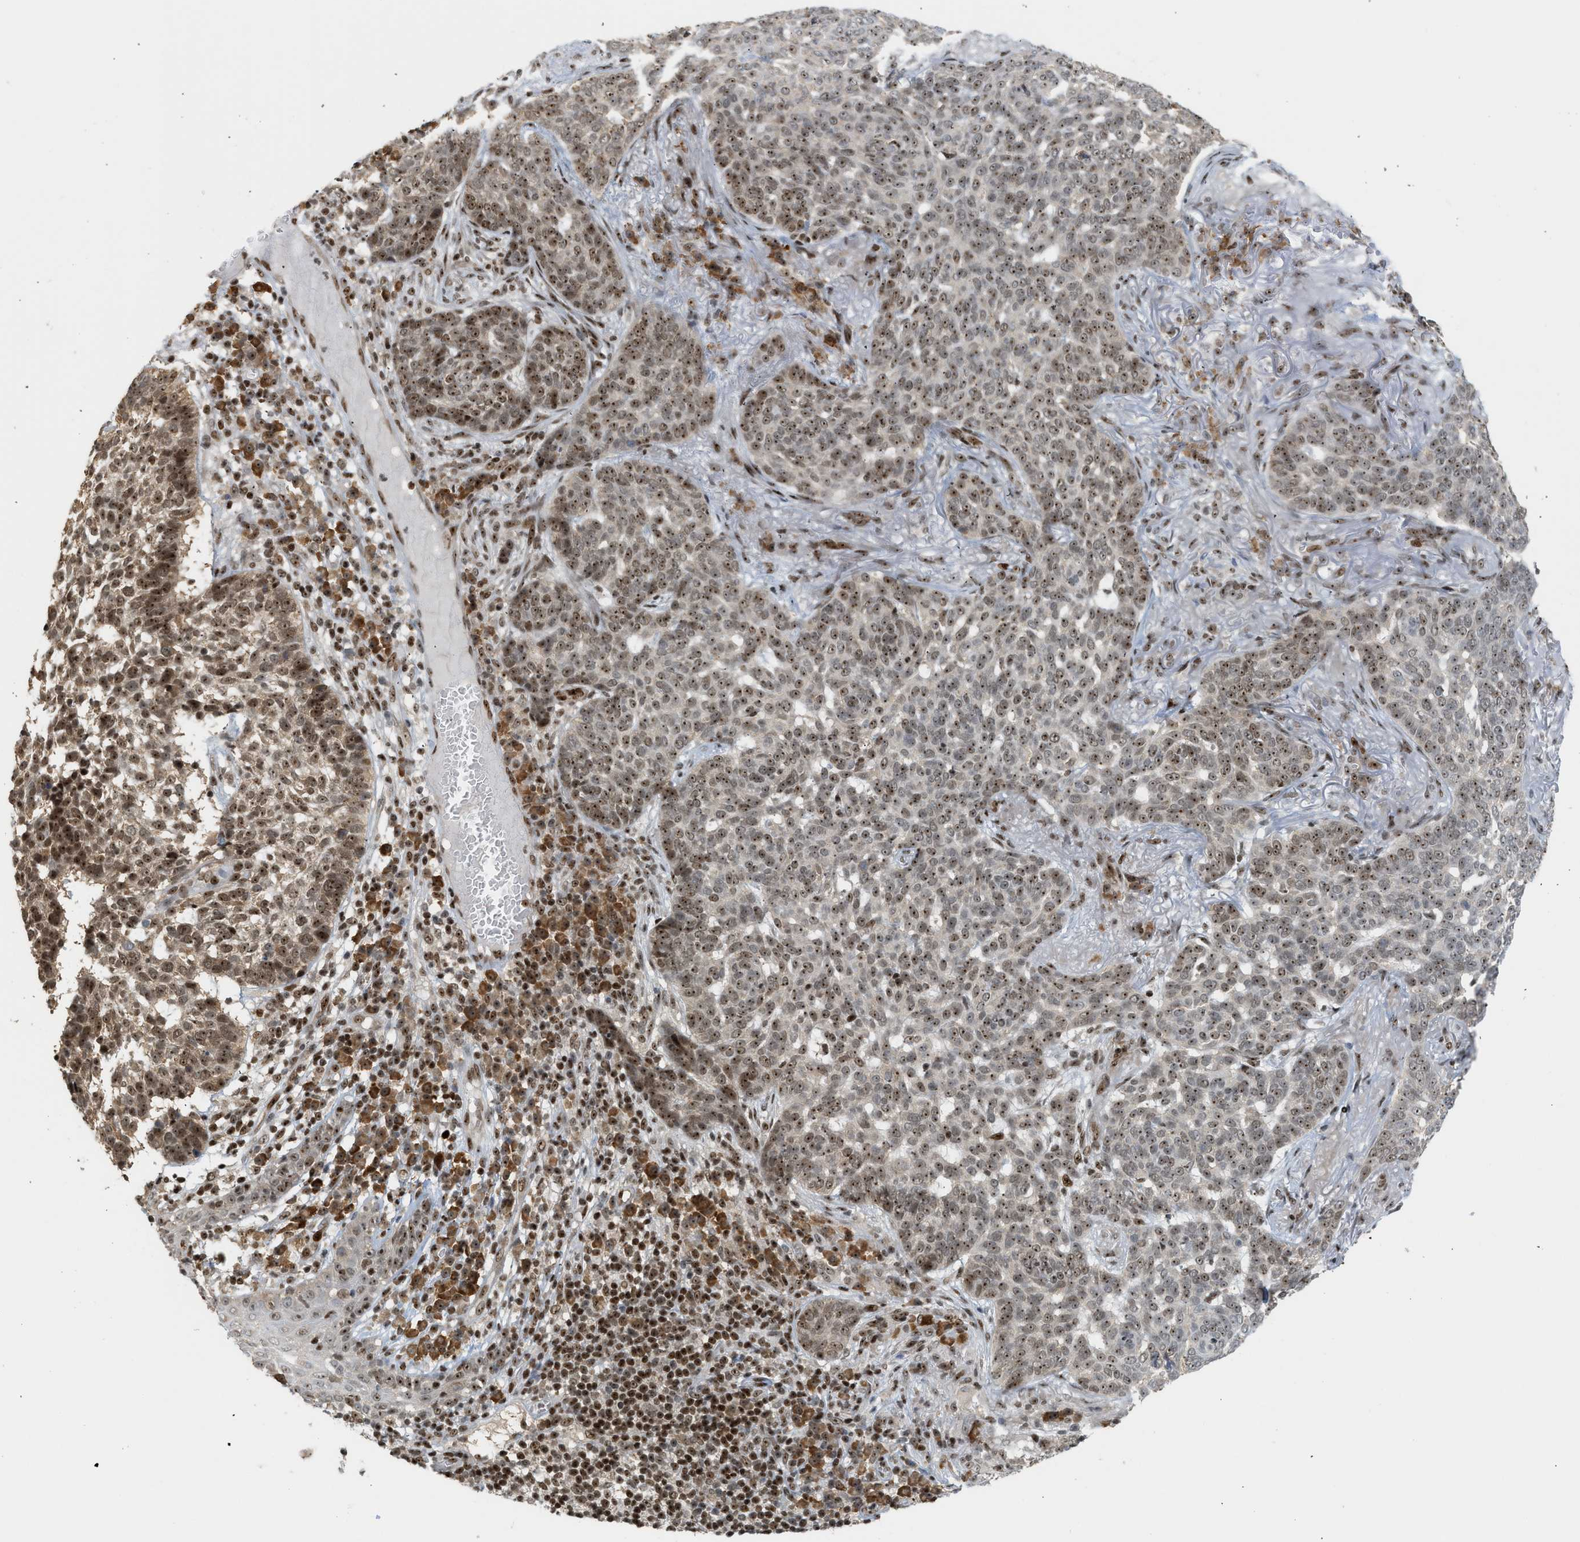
{"staining": {"intensity": "moderate", "quantity": ">75%", "location": "nuclear"}, "tissue": "skin cancer", "cell_type": "Tumor cells", "image_type": "cancer", "snomed": [{"axis": "morphology", "description": "Basal cell carcinoma"}, {"axis": "topography", "description": "Skin"}], "caption": "Tumor cells reveal moderate nuclear staining in approximately >75% of cells in skin cancer (basal cell carcinoma).", "gene": "ZNF22", "patient": {"sex": "male", "age": 85}}